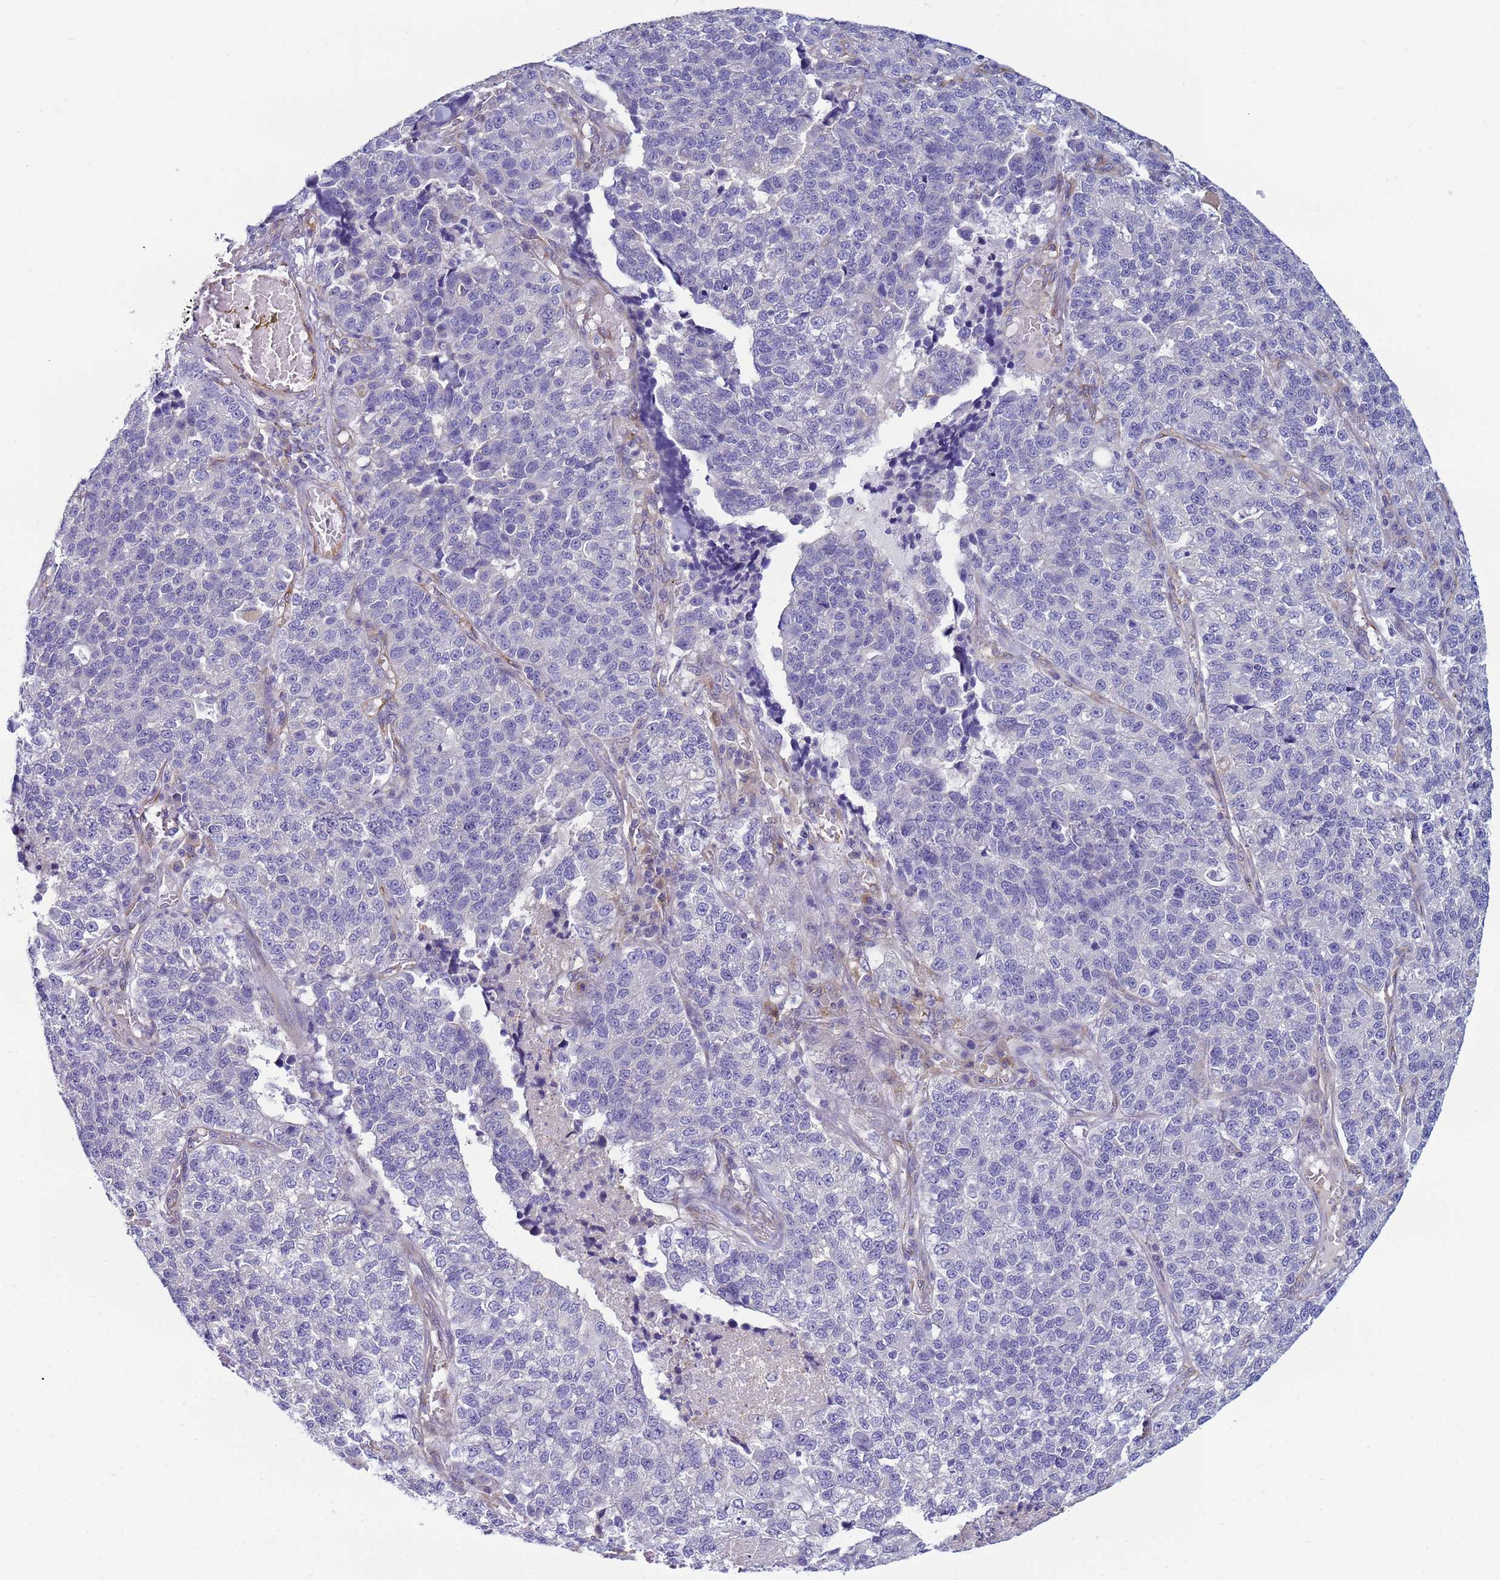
{"staining": {"intensity": "negative", "quantity": "none", "location": "none"}, "tissue": "lung cancer", "cell_type": "Tumor cells", "image_type": "cancer", "snomed": [{"axis": "morphology", "description": "Adenocarcinoma, NOS"}, {"axis": "topography", "description": "Lung"}], "caption": "Immunohistochemical staining of lung cancer shows no significant expression in tumor cells.", "gene": "TRPC6", "patient": {"sex": "male", "age": 49}}